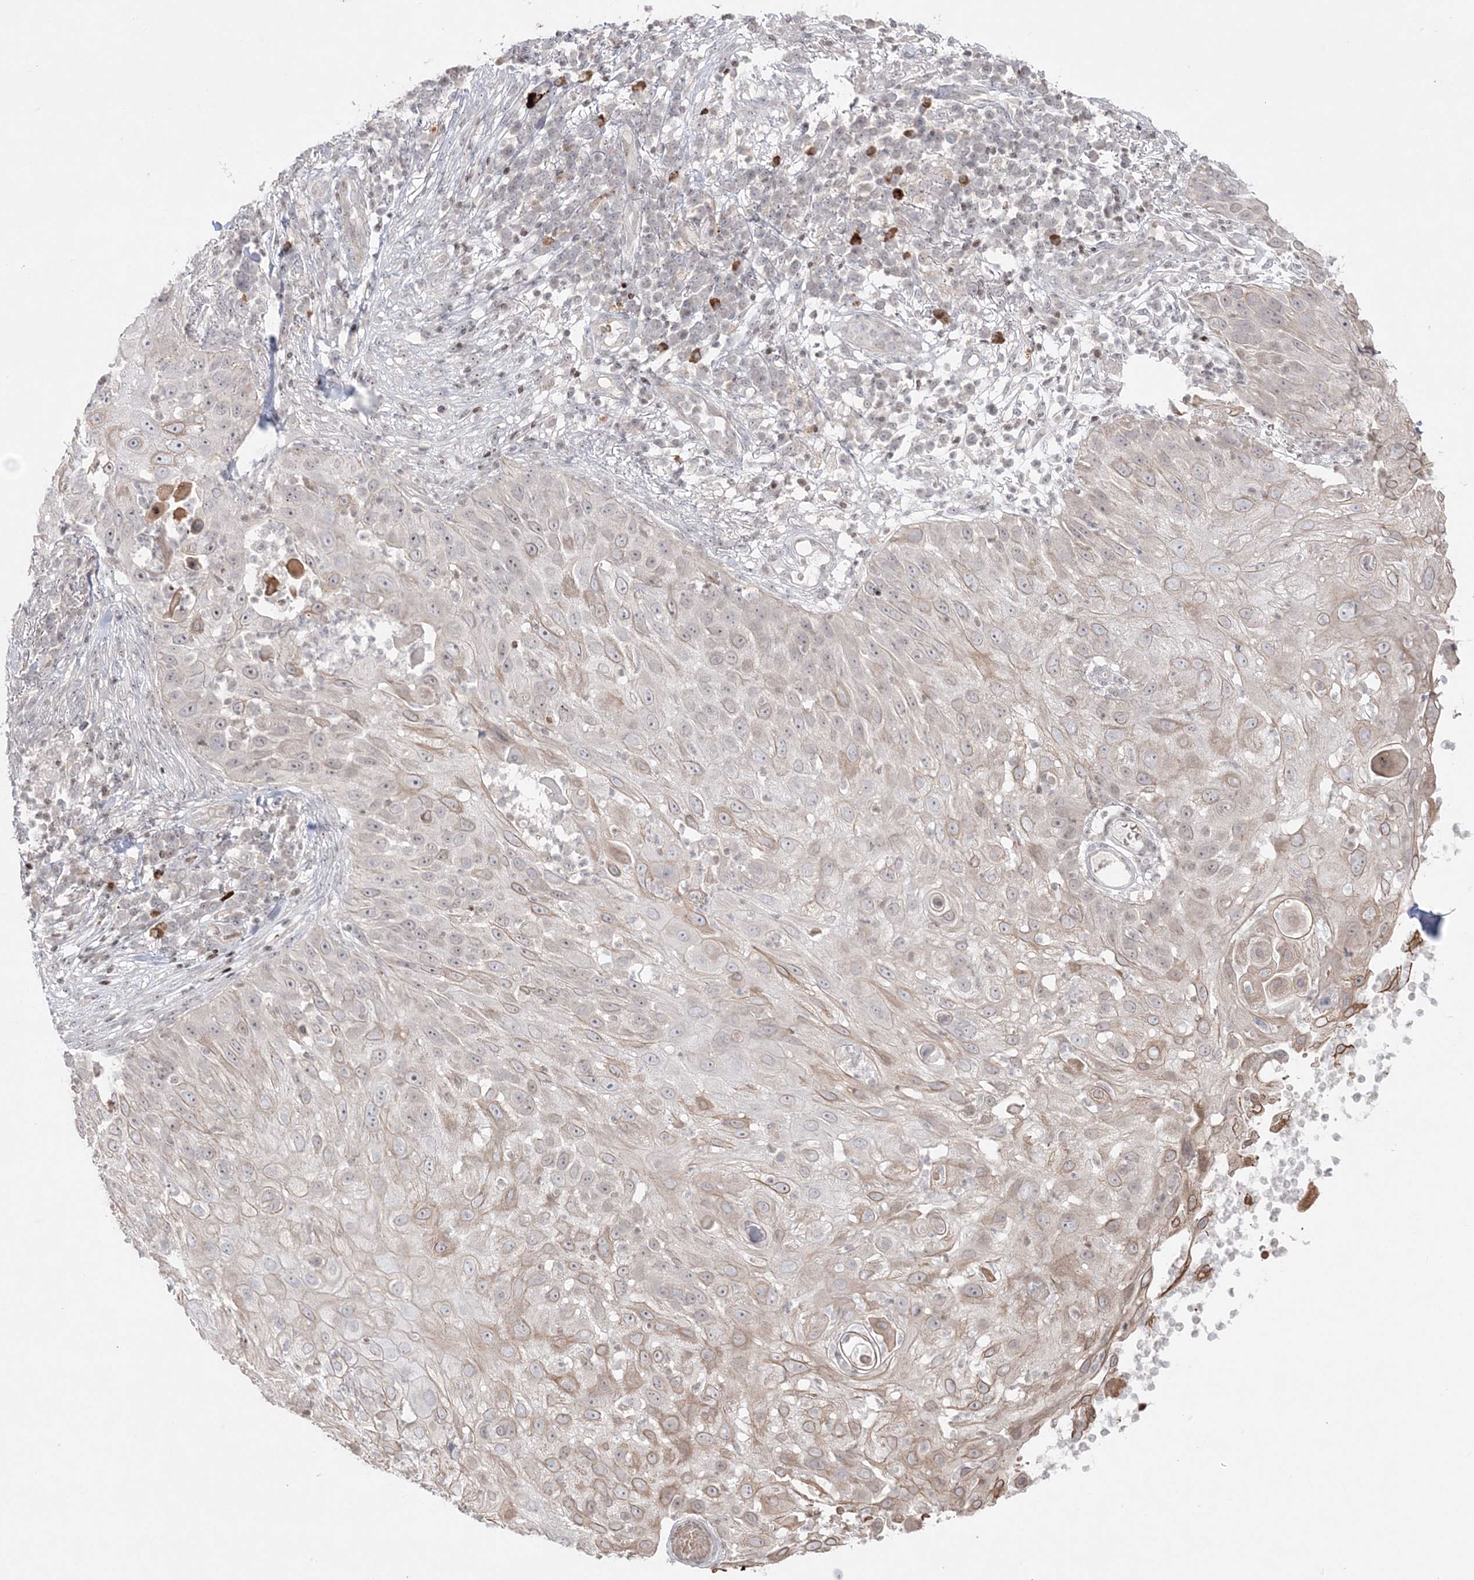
{"staining": {"intensity": "weak", "quantity": "25%-75%", "location": "cytoplasmic/membranous"}, "tissue": "skin cancer", "cell_type": "Tumor cells", "image_type": "cancer", "snomed": [{"axis": "morphology", "description": "Squamous cell carcinoma, NOS"}, {"axis": "topography", "description": "Skin"}], "caption": "The image reveals immunohistochemical staining of squamous cell carcinoma (skin). There is weak cytoplasmic/membranous staining is seen in about 25%-75% of tumor cells.", "gene": "SH3BP4", "patient": {"sex": "female", "age": 44}}